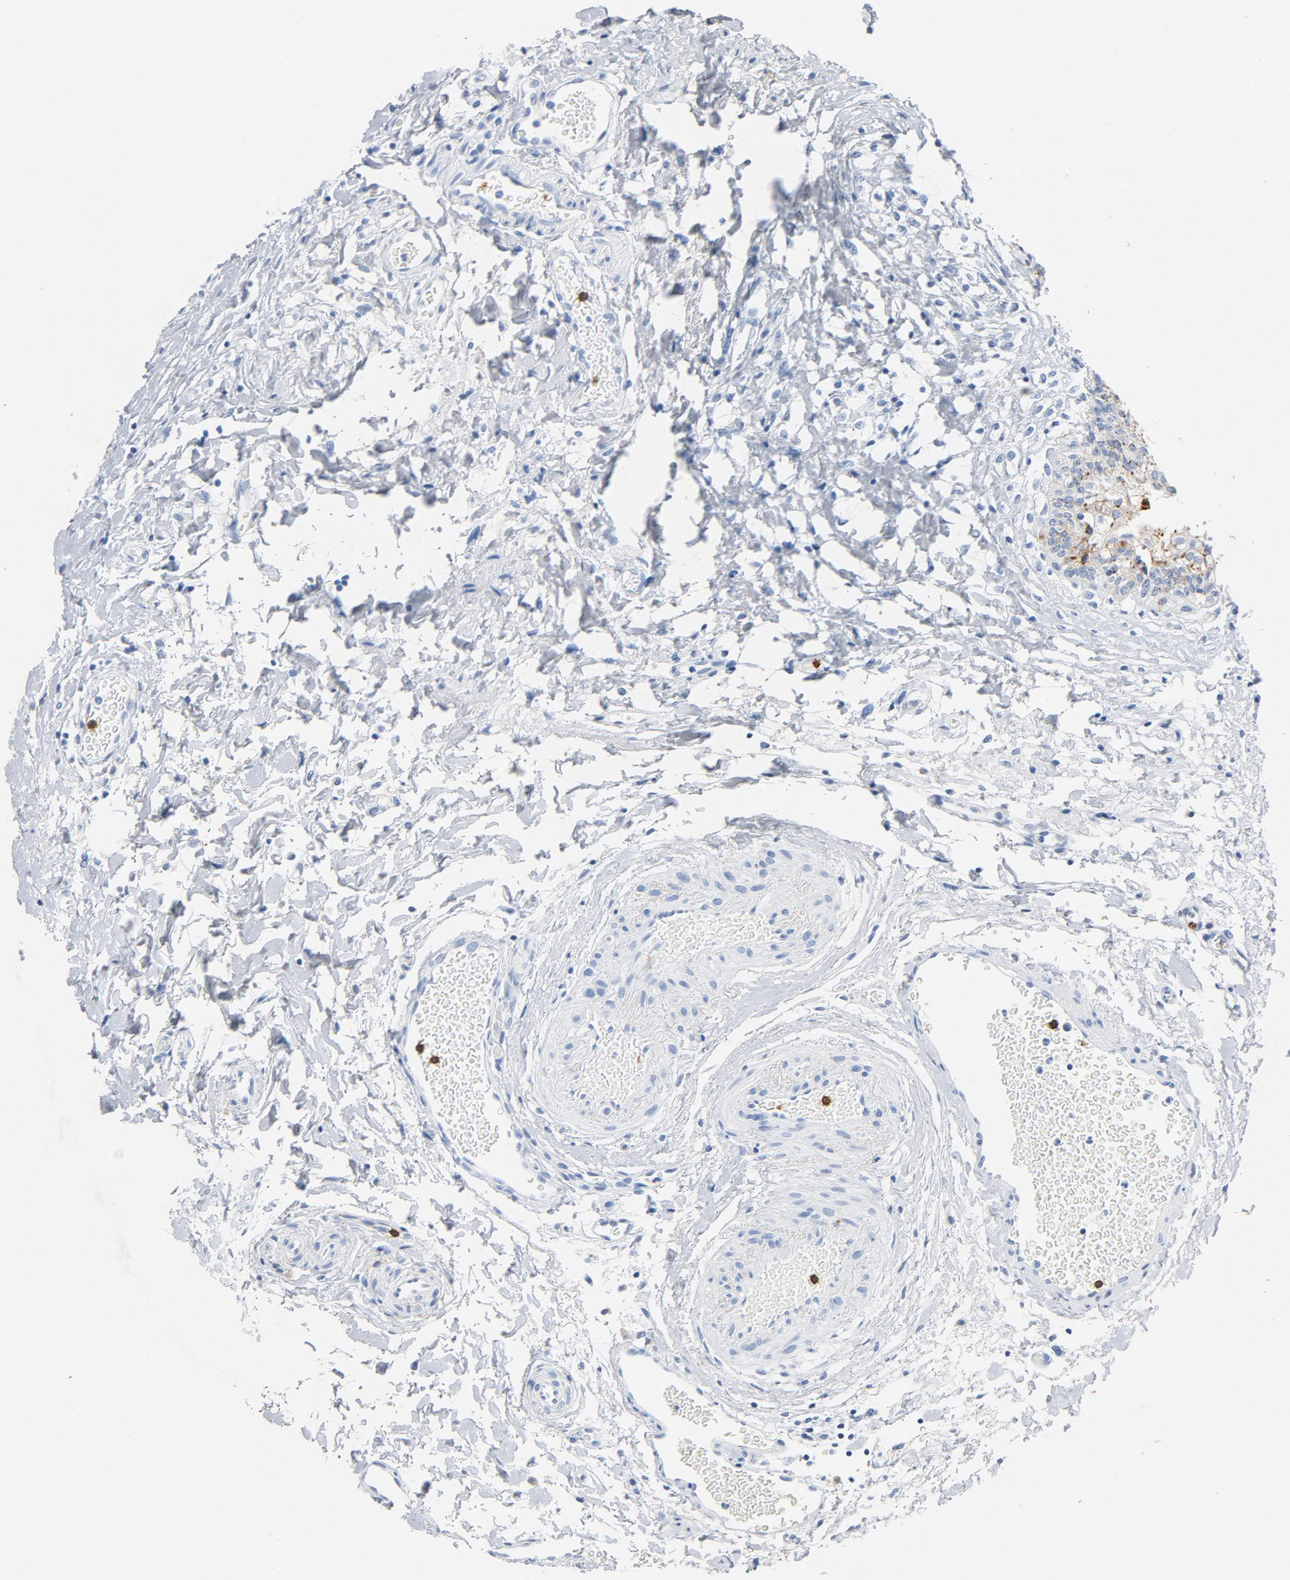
{"staining": {"intensity": "moderate", "quantity": "<25%", "location": "cytoplasmic/membranous"}, "tissue": "urinary bladder", "cell_type": "Urothelial cells", "image_type": "normal", "snomed": [{"axis": "morphology", "description": "Normal tissue, NOS"}, {"axis": "topography", "description": "Urinary bladder"}], "caption": "Protein staining of benign urinary bladder reveals moderate cytoplasmic/membranous staining in about <25% of urothelial cells.", "gene": "PTPRB", "patient": {"sex": "female", "age": 80}}